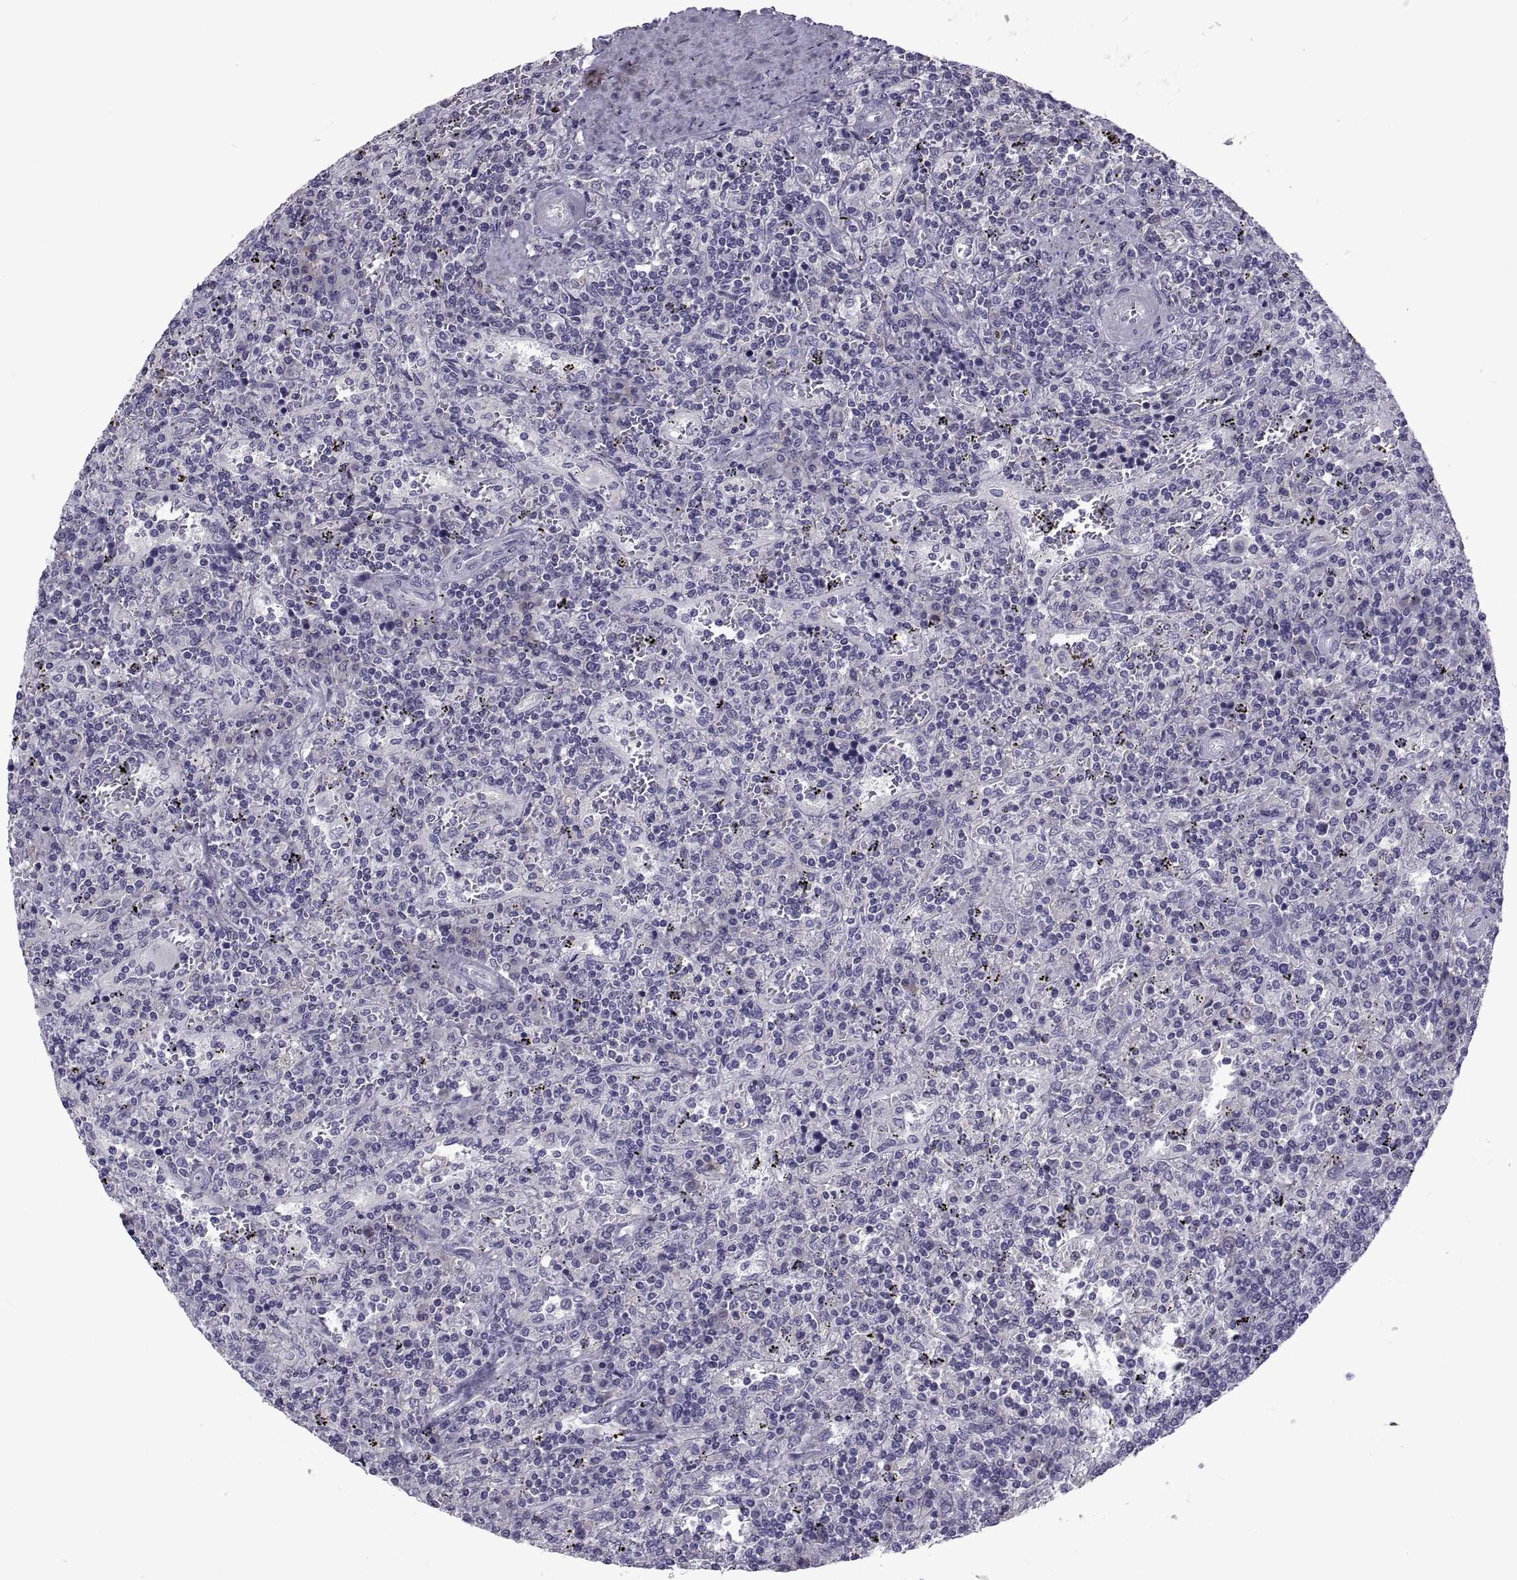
{"staining": {"intensity": "negative", "quantity": "none", "location": "none"}, "tissue": "lymphoma", "cell_type": "Tumor cells", "image_type": "cancer", "snomed": [{"axis": "morphology", "description": "Malignant lymphoma, non-Hodgkin's type, Low grade"}, {"axis": "topography", "description": "Spleen"}], "caption": "Tumor cells show no significant protein positivity in malignant lymphoma, non-Hodgkin's type (low-grade). Brightfield microscopy of IHC stained with DAB (brown) and hematoxylin (blue), captured at high magnification.", "gene": "PDZRN4", "patient": {"sex": "male", "age": 62}}